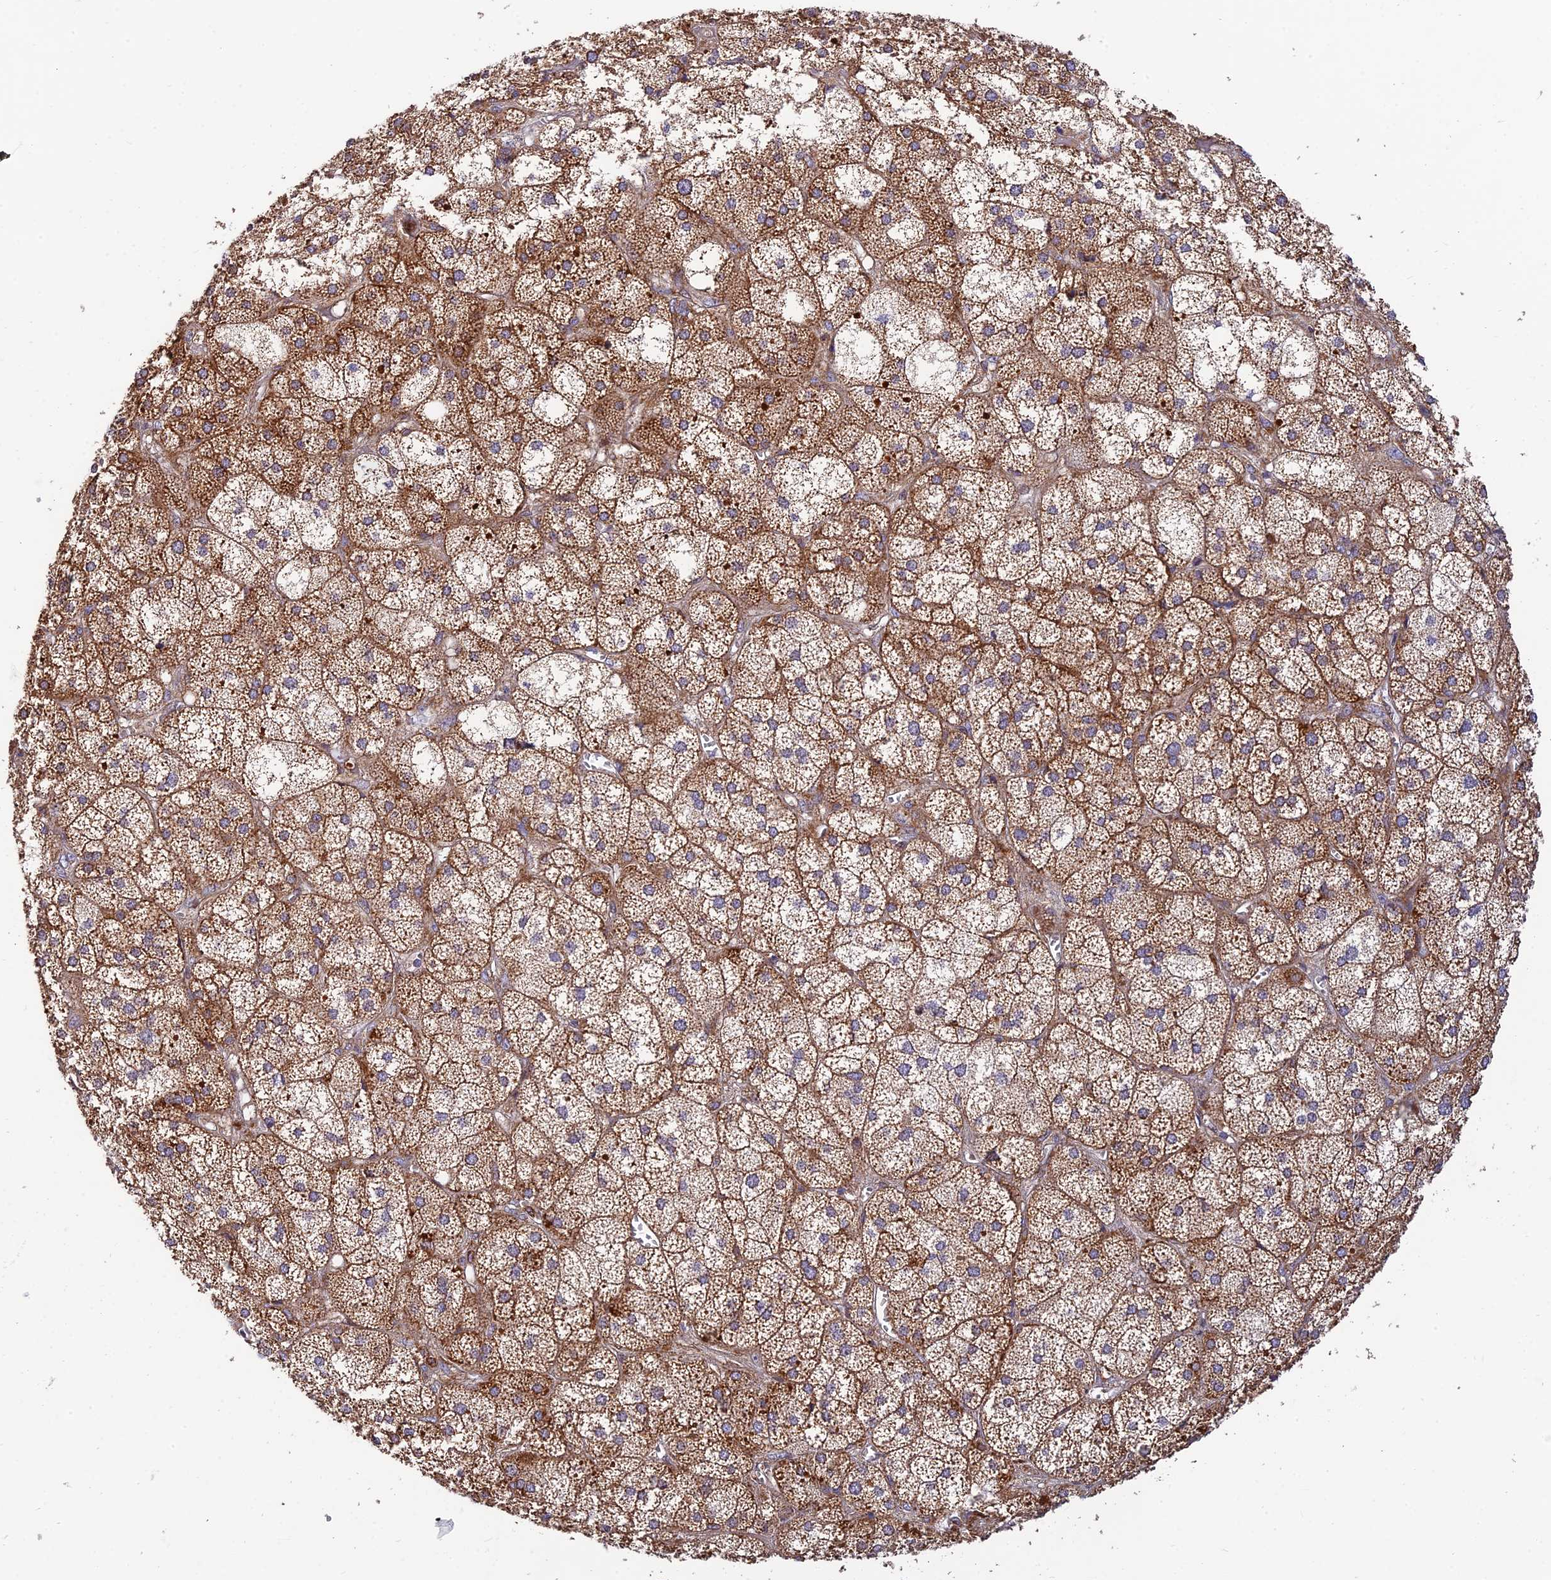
{"staining": {"intensity": "moderate", "quantity": ">75%", "location": "cytoplasmic/membranous"}, "tissue": "adrenal gland", "cell_type": "Glandular cells", "image_type": "normal", "snomed": [{"axis": "morphology", "description": "Normal tissue, NOS"}, {"axis": "topography", "description": "Adrenal gland"}], "caption": "Immunohistochemistry (IHC) micrograph of normal human adrenal gland stained for a protein (brown), which exhibits medium levels of moderate cytoplasmic/membranous expression in about >75% of glandular cells.", "gene": "PODNL1", "patient": {"sex": "female", "age": 61}}